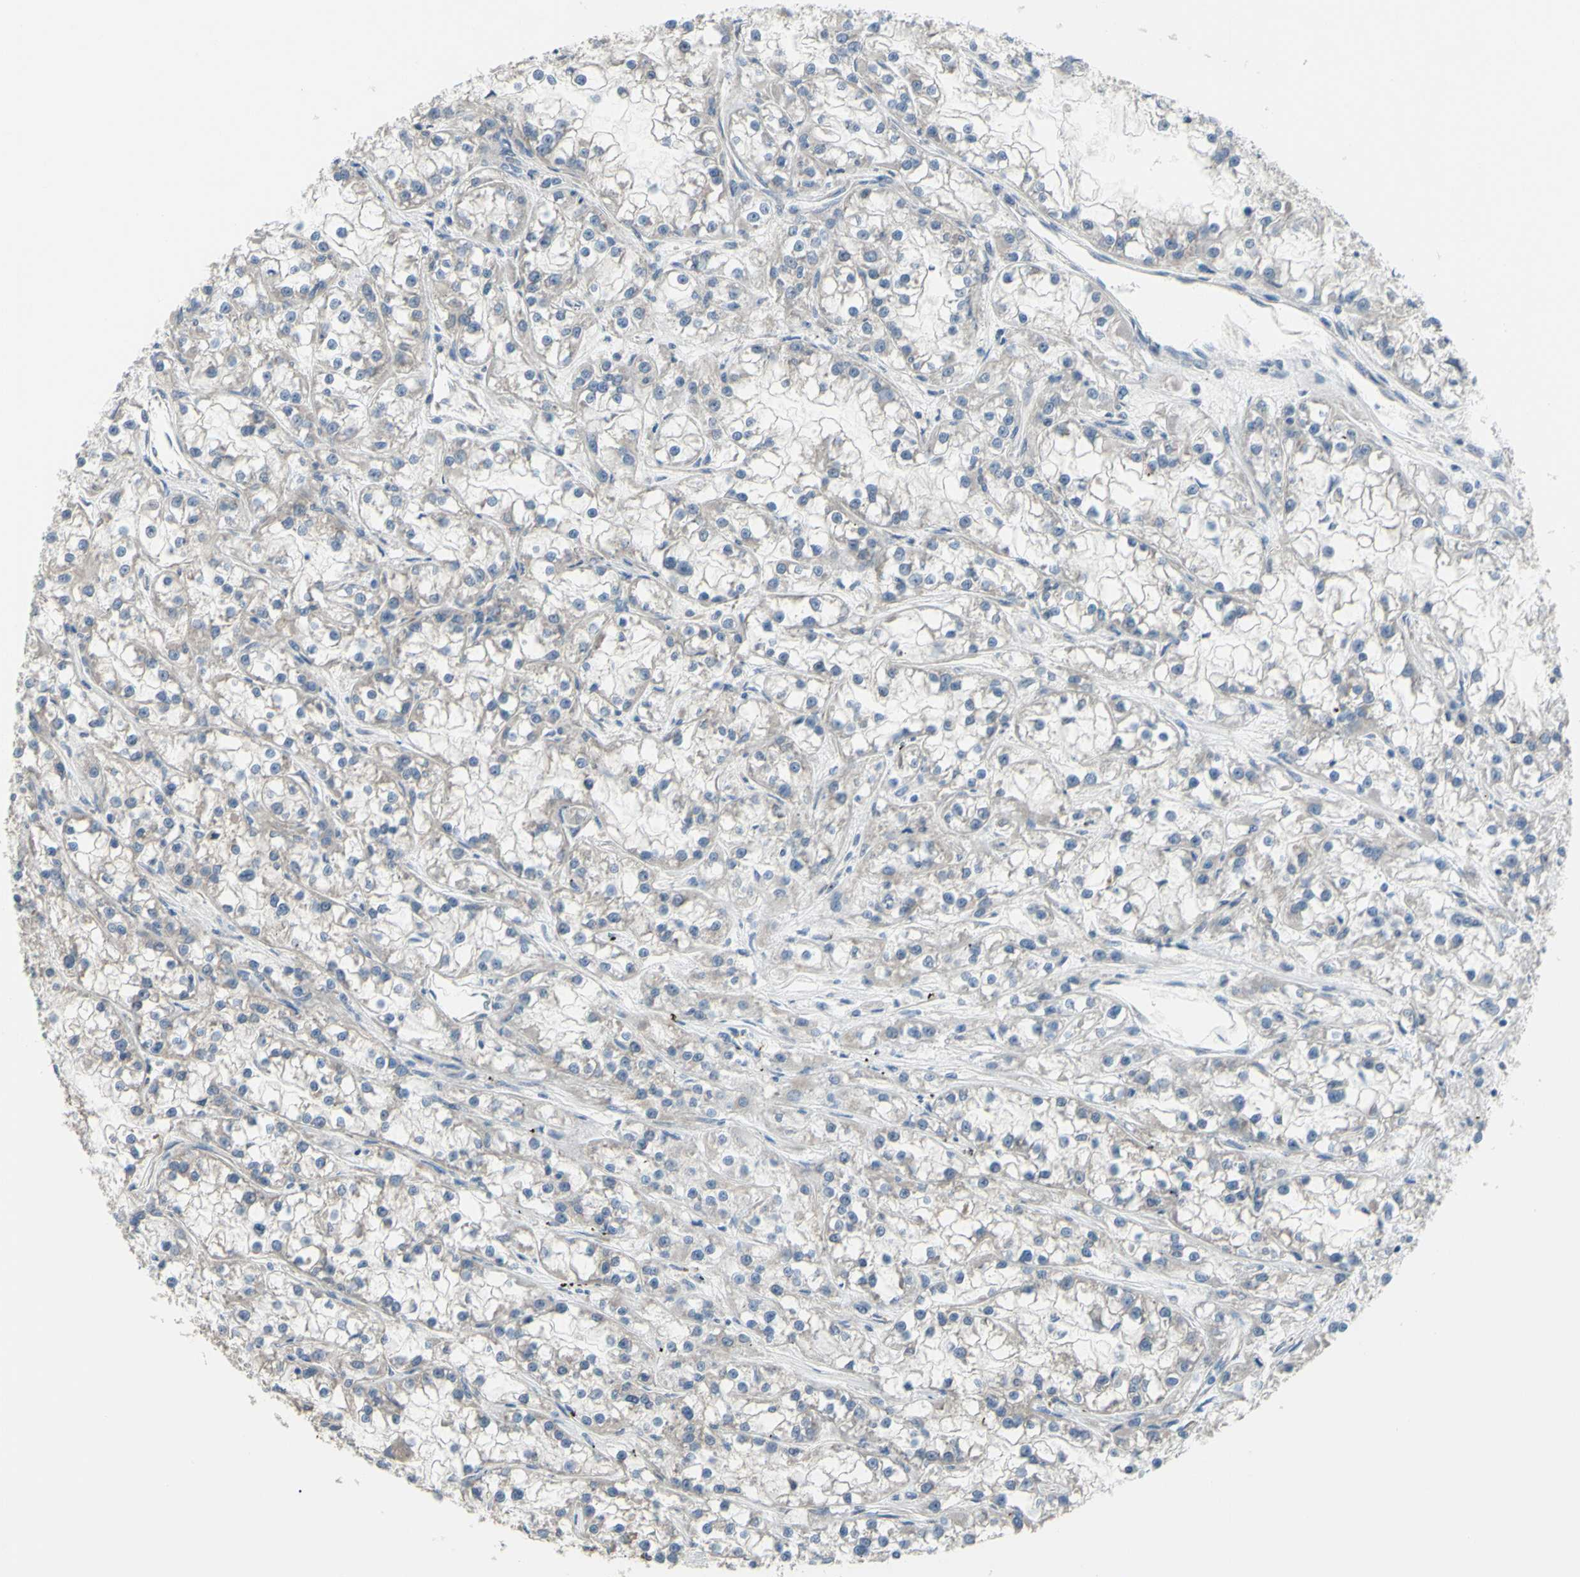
{"staining": {"intensity": "negative", "quantity": "none", "location": "none"}, "tissue": "renal cancer", "cell_type": "Tumor cells", "image_type": "cancer", "snomed": [{"axis": "morphology", "description": "Adenocarcinoma, NOS"}, {"axis": "topography", "description": "Kidney"}], "caption": "An immunohistochemistry image of renal cancer is shown. There is no staining in tumor cells of renal cancer.", "gene": "GRAMD2B", "patient": {"sex": "female", "age": 52}}